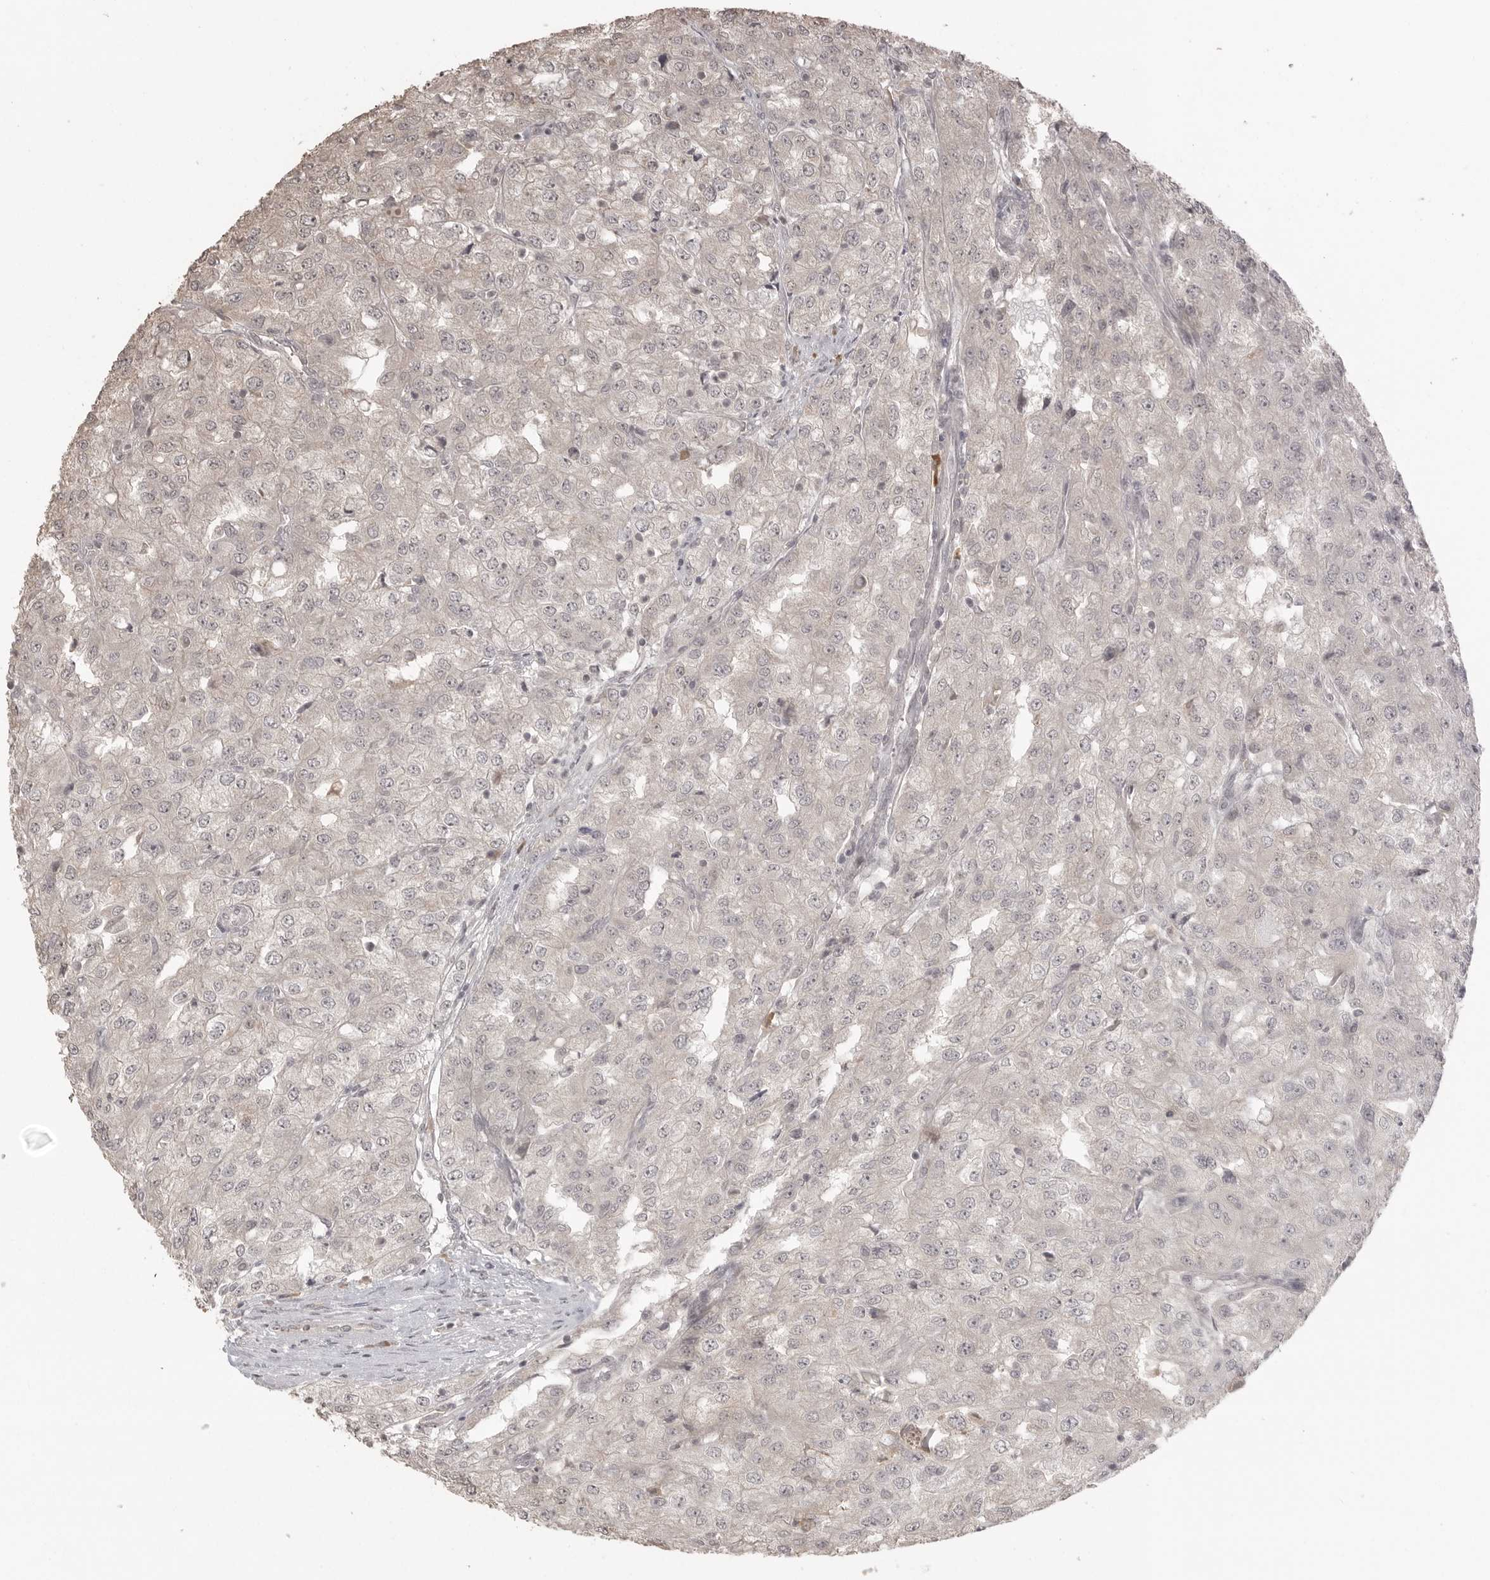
{"staining": {"intensity": "negative", "quantity": "none", "location": "none"}, "tissue": "renal cancer", "cell_type": "Tumor cells", "image_type": "cancer", "snomed": [{"axis": "morphology", "description": "Adenocarcinoma, NOS"}, {"axis": "topography", "description": "Kidney"}], "caption": "Human renal cancer (adenocarcinoma) stained for a protein using immunohistochemistry exhibits no expression in tumor cells.", "gene": "SMG8", "patient": {"sex": "female", "age": 54}}